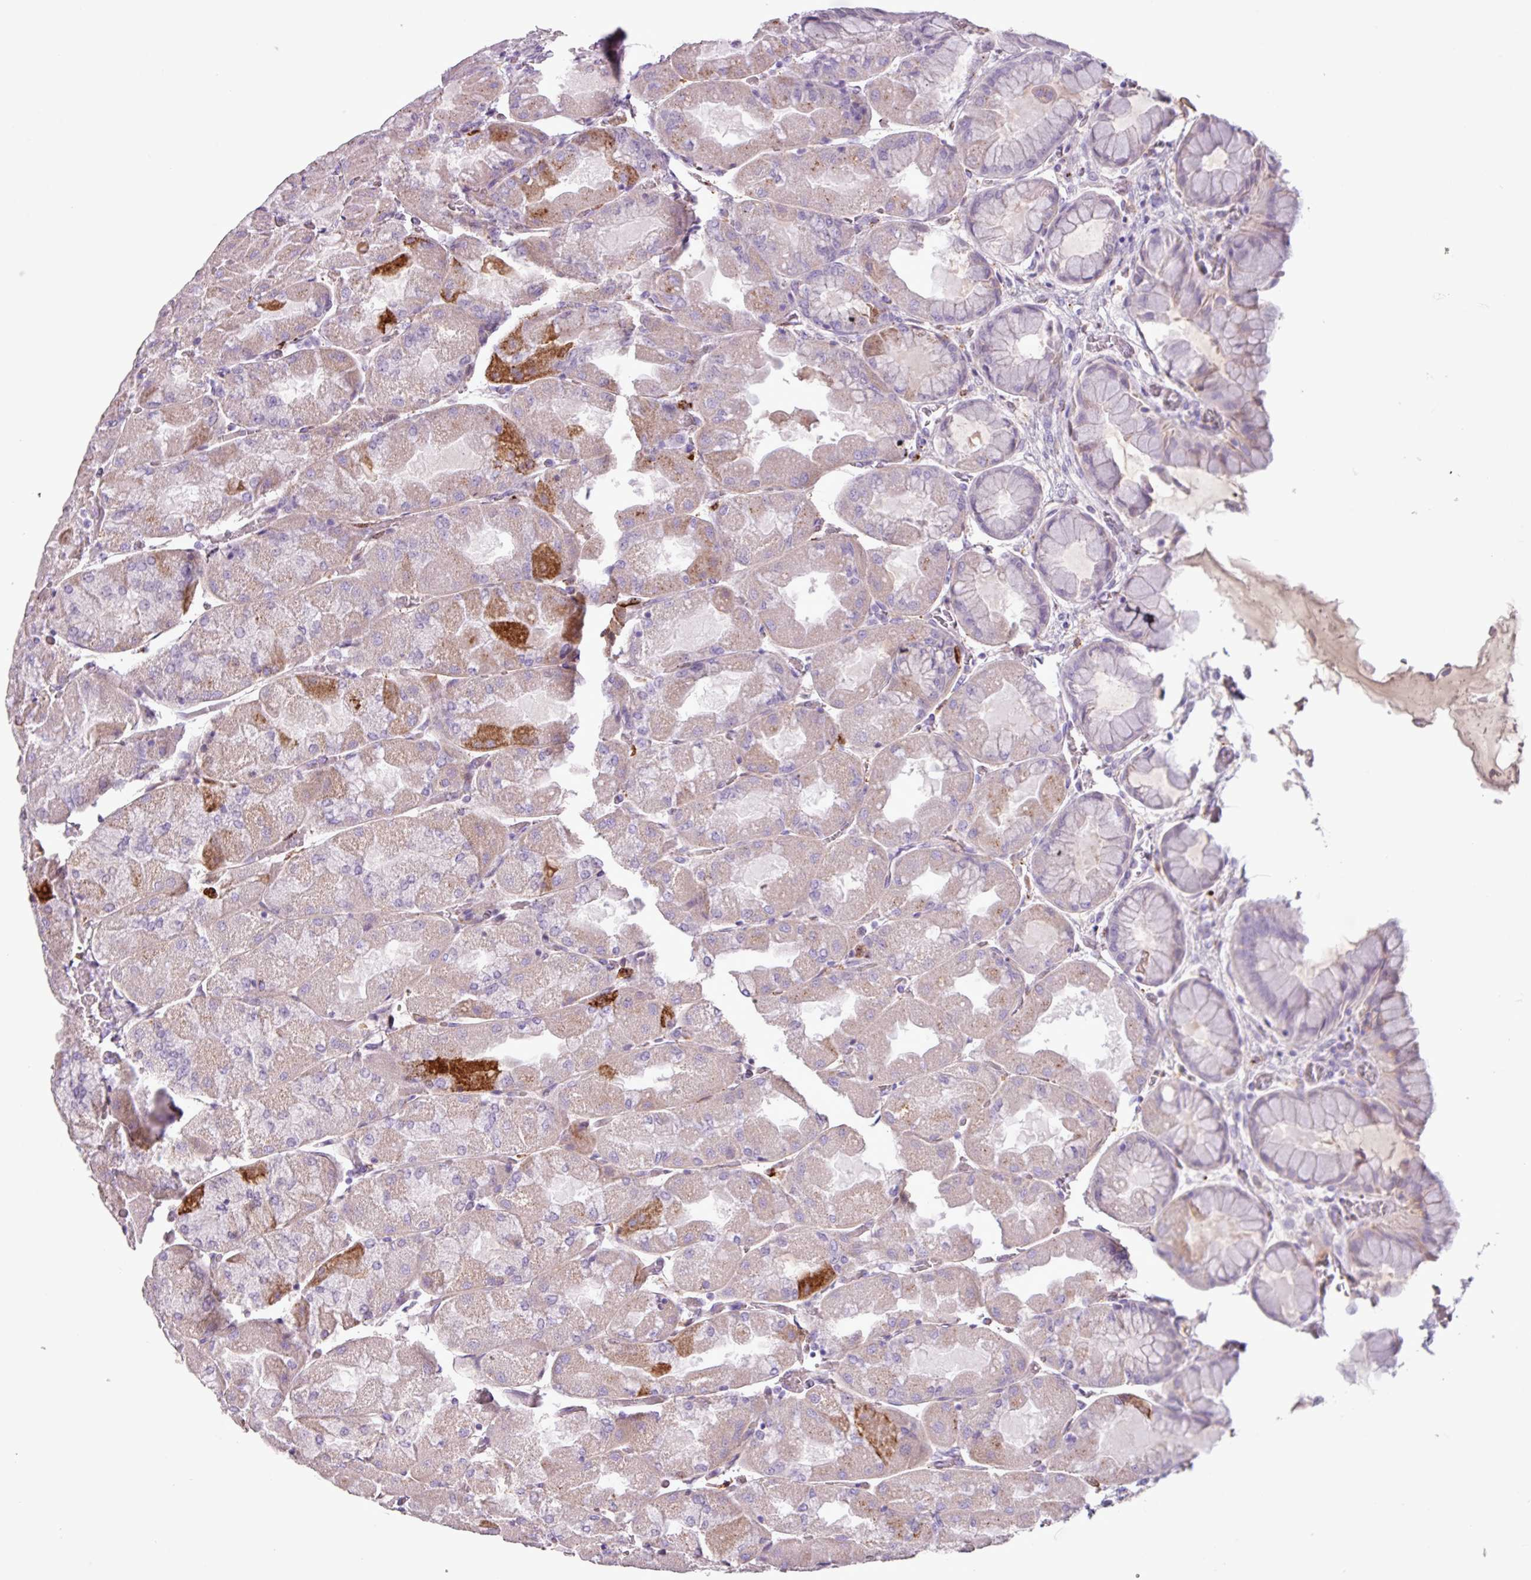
{"staining": {"intensity": "moderate", "quantity": "<25%", "location": "cytoplasmic/membranous"}, "tissue": "stomach", "cell_type": "Glandular cells", "image_type": "normal", "snomed": [{"axis": "morphology", "description": "Normal tissue, NOS"}, {"axis": "topography", "description": "Stomach"}], "caption": "Brown immunohistochemical staining in normal stomach demonstrates moderate cytoplasmic/membranous staining in about <25% of glandular cells.", "gene": "C4A", "patient": {"sex": "female", "age": 61}}